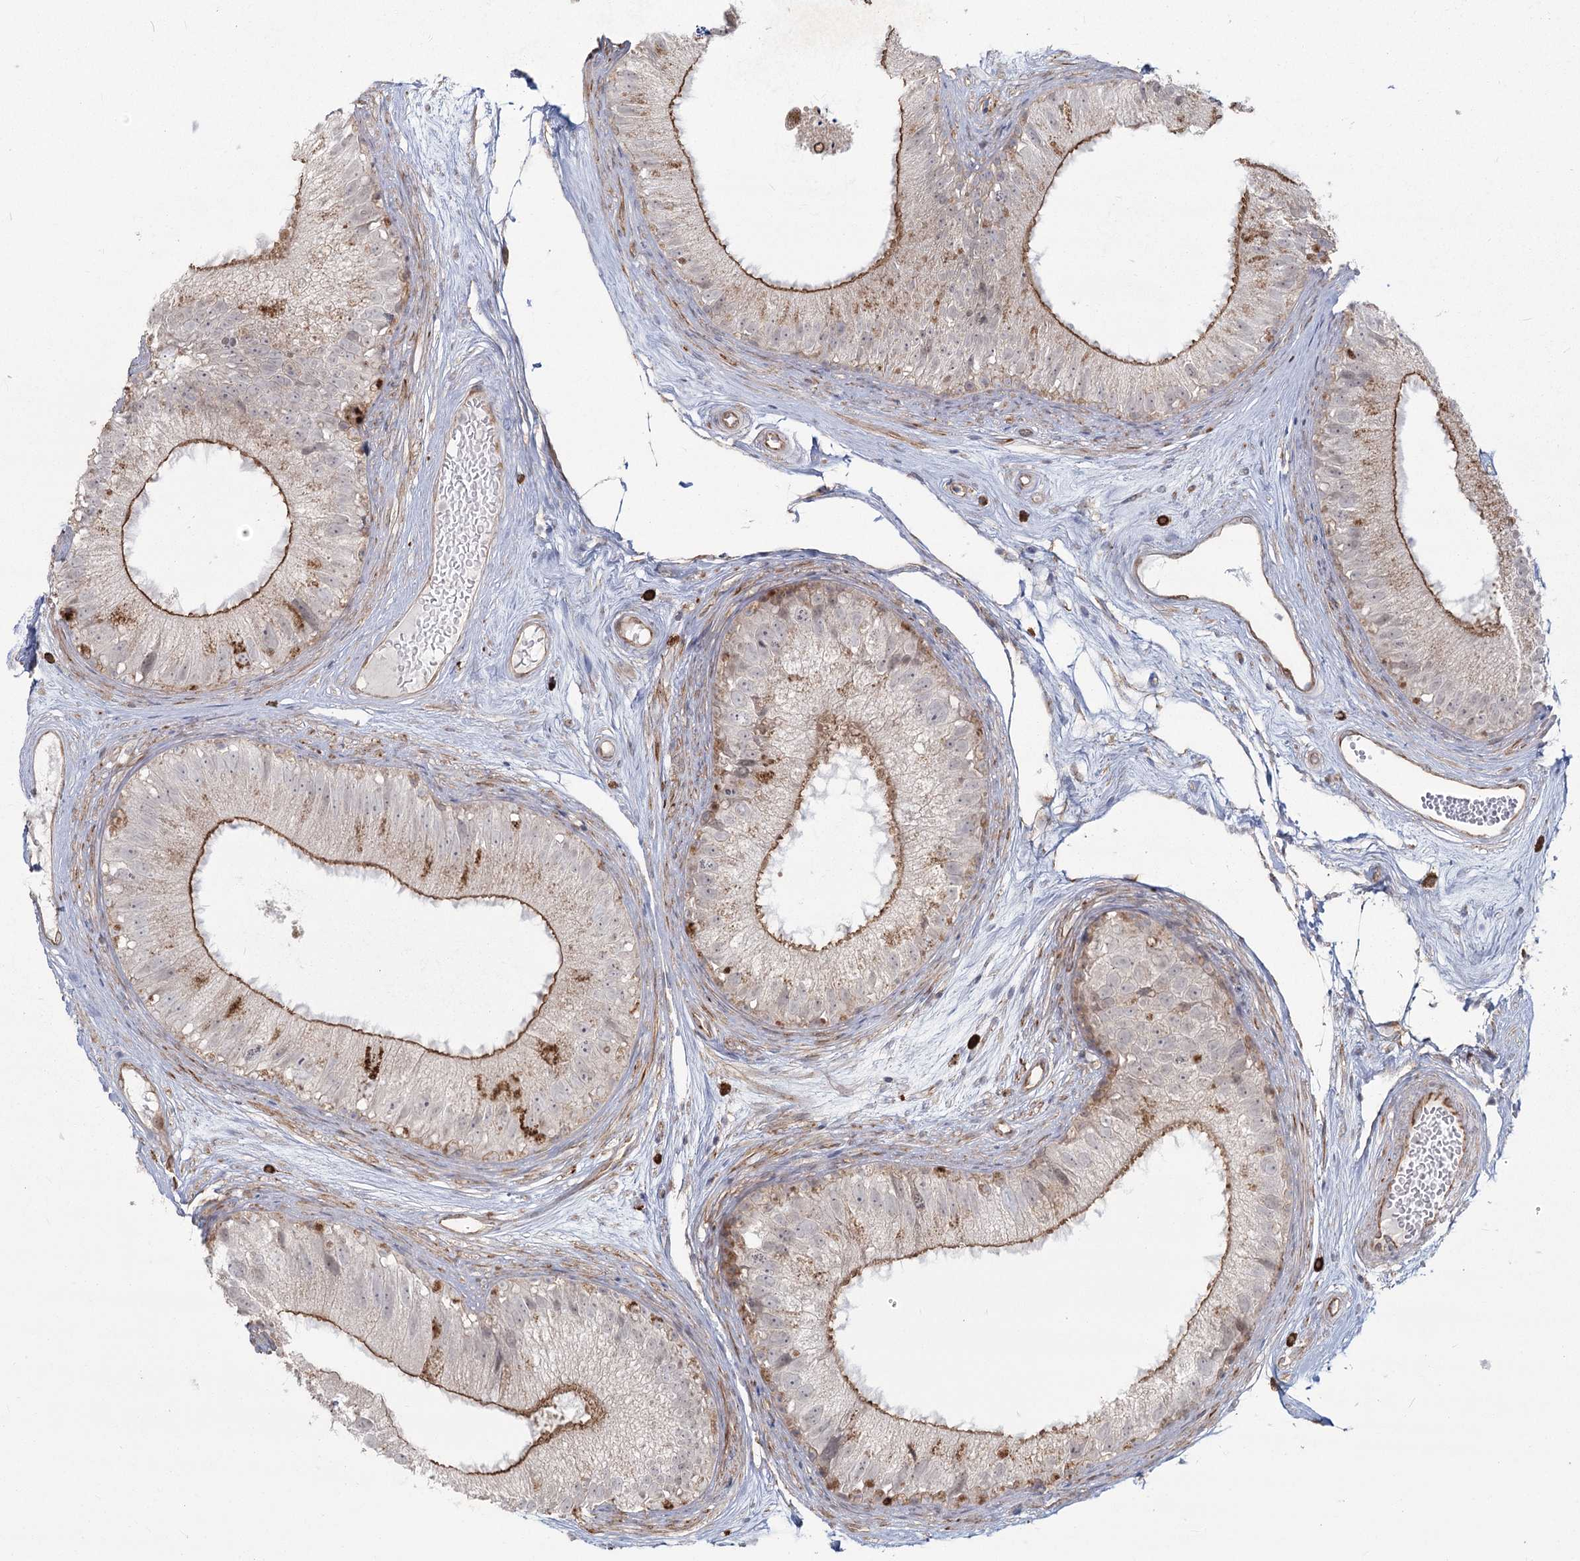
{"staining": {"intensity": "moderate", "quantity": "25%-75%", "location": "cytoplasmic/membranous"}, "tissue": "epididymis", "cell_type": "Glandular cells", "image_type": "normal", "snomed": [{"axis": "morphology", "description": "Normal tissue, NOS"}, {"axis": "topography", "description": "Epididymis"}], "caption": "Immunohistochemical staining of unremarkable epididymis demonstrates moderate cytoplasmic/membranous protein expression in about 25%-75% of glandular cells.", "gene": "AP2M1", "patient": {"sex": "male", "age": 77}}